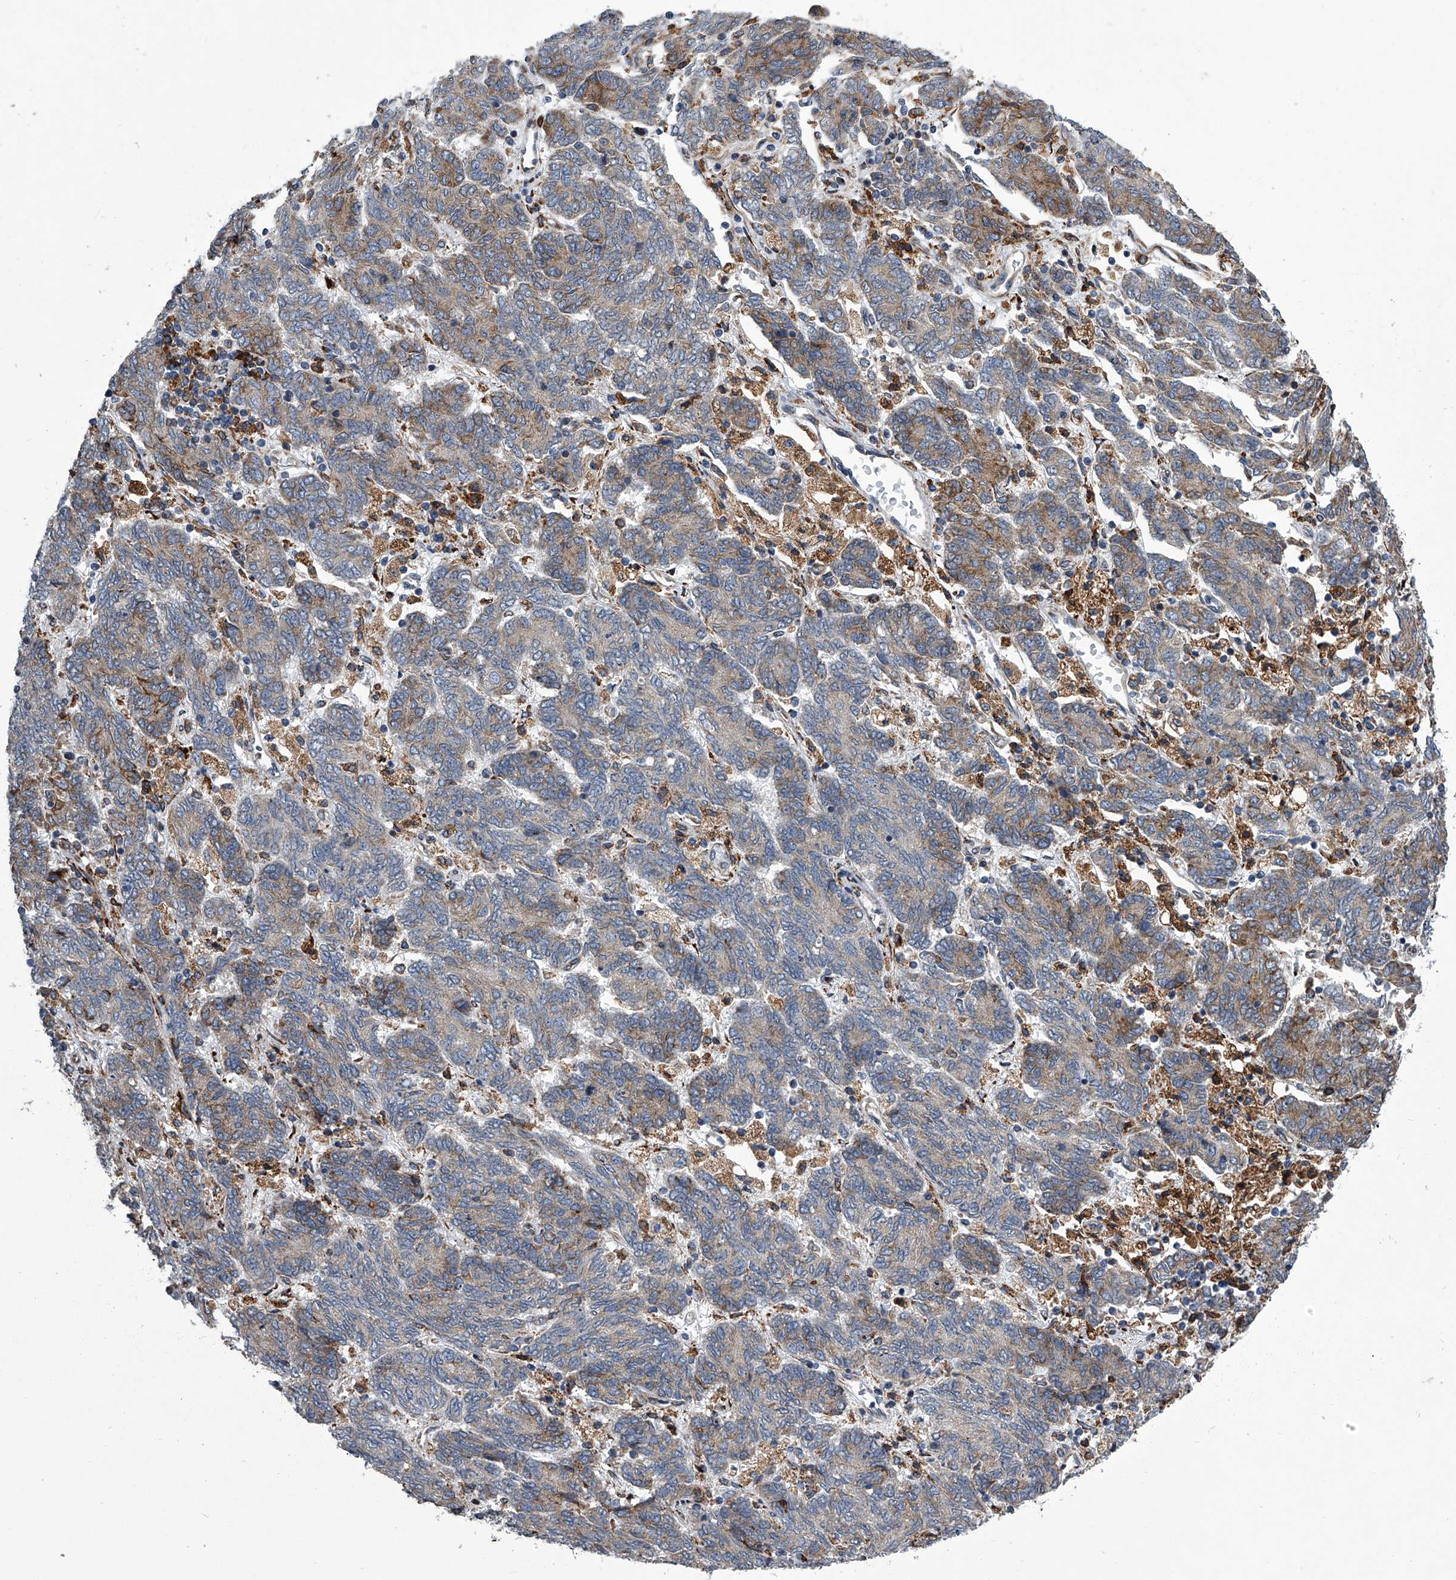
{"staining": {"intensity": "moderate", "quantity": "<25%", "location": "cytoplasmic/membranous"}, "tissue": "endometrial cancer", "cell_type": "Tumor cells", "image_type": "cancer", "snomed": [{"axis": "morphology", "description": "Adenocarcinoma, NOS"}, {"axis": "topography", "description": "Endometrium"}], "caption": "An image of human endometrial cancer (adenocarcinoma) stained for a protein demonstrates moderate cytoplasmic/membranous brown staining in tumor cells.", "gene": "TMEM63C", "patient": {"sex": "female", "age": 80}}